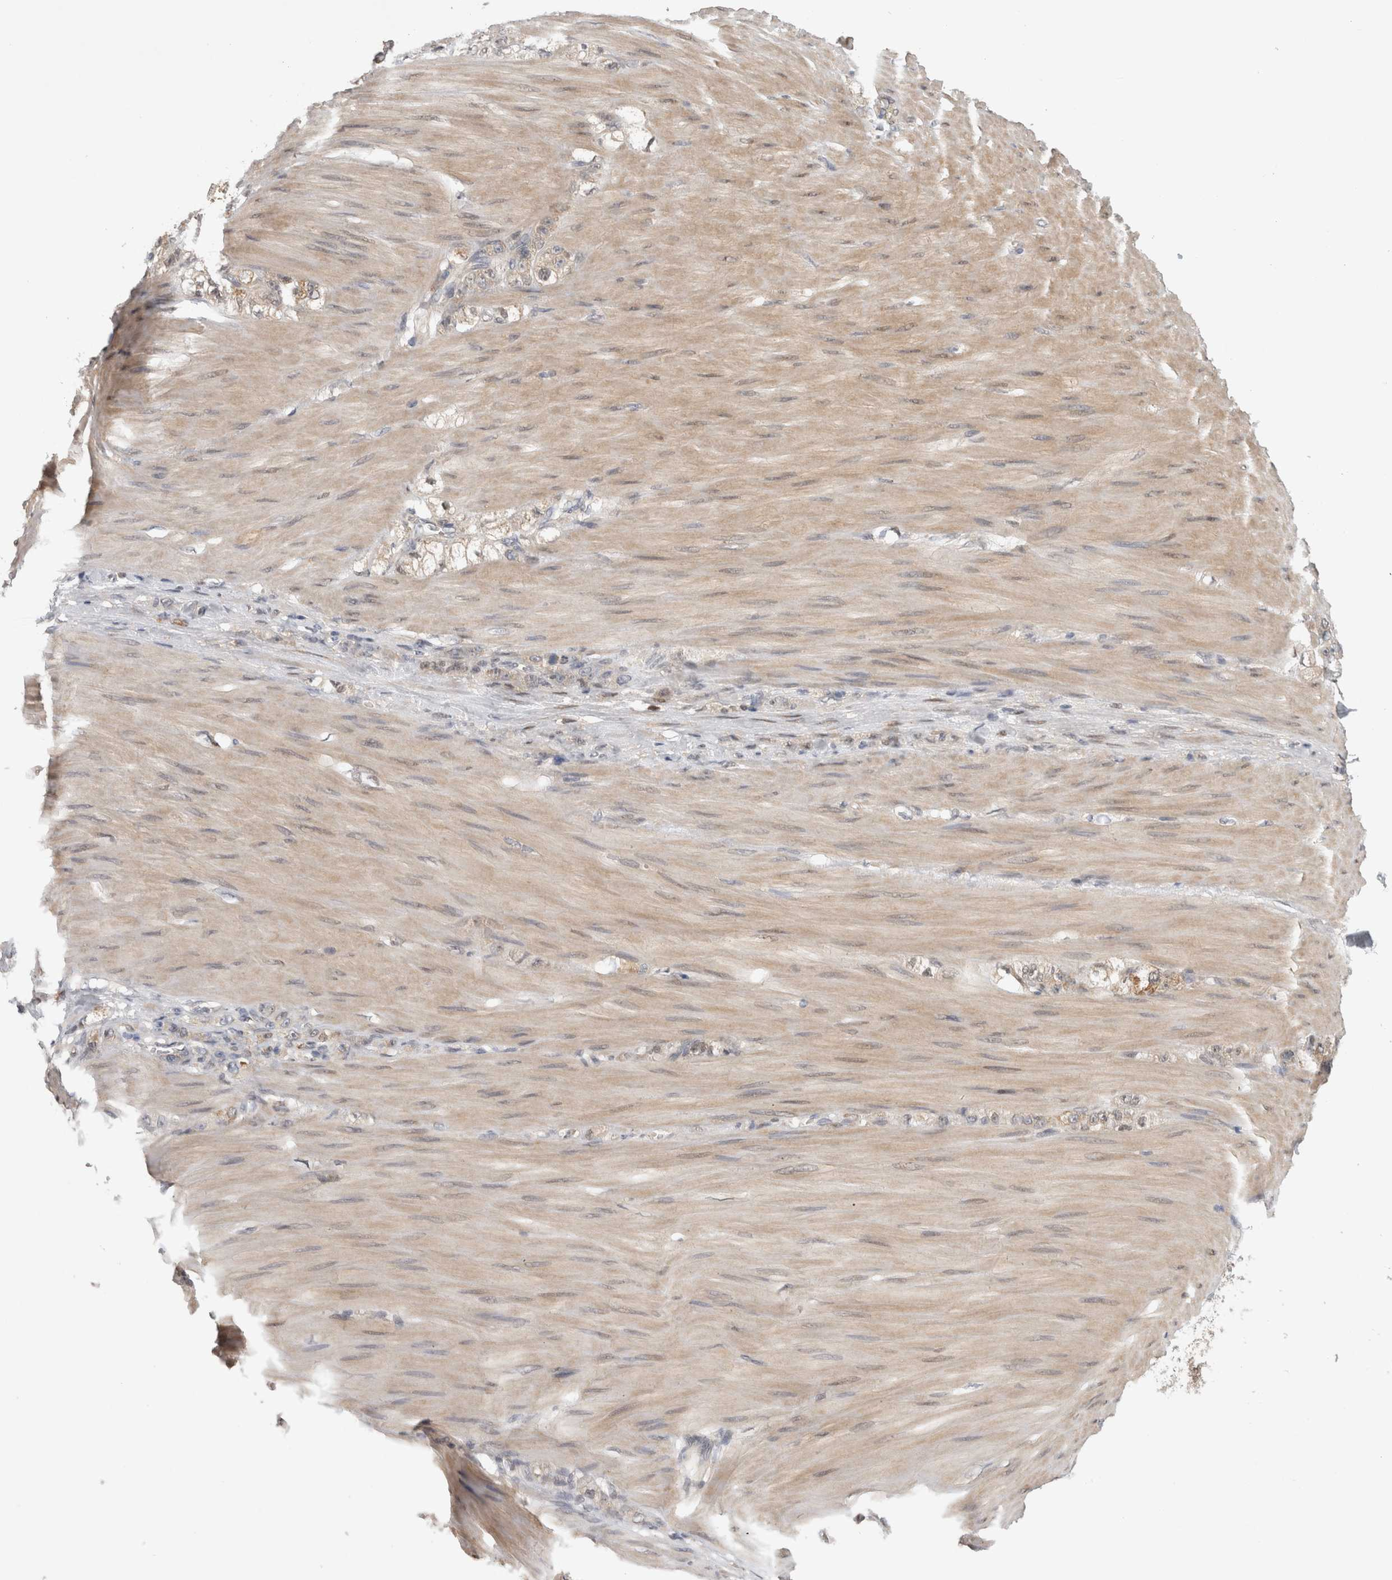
{"staining": {"intensity": "moderate", "quantity": "25%-75%", "location": "cytoplasmic/membranous"}, "tissue": "stomach cancer", "cell_type": "Tumor cells", "image_type": "cancer", "snomed": [{"axis": "morphology", "description": "Normal tissue, NOS"}, {"axis": "morphology", "description": "Adenocarcinoma, NOS"}, {"axis": "topography", "description": "Stomach"}], "caption": "A brown stain highlights moderate cytoplasmic/membranous expression of a protein in human stomach cancer tumor cells.", "gene": "PIGP", "patient": {"sex": "male", "age": 82}}